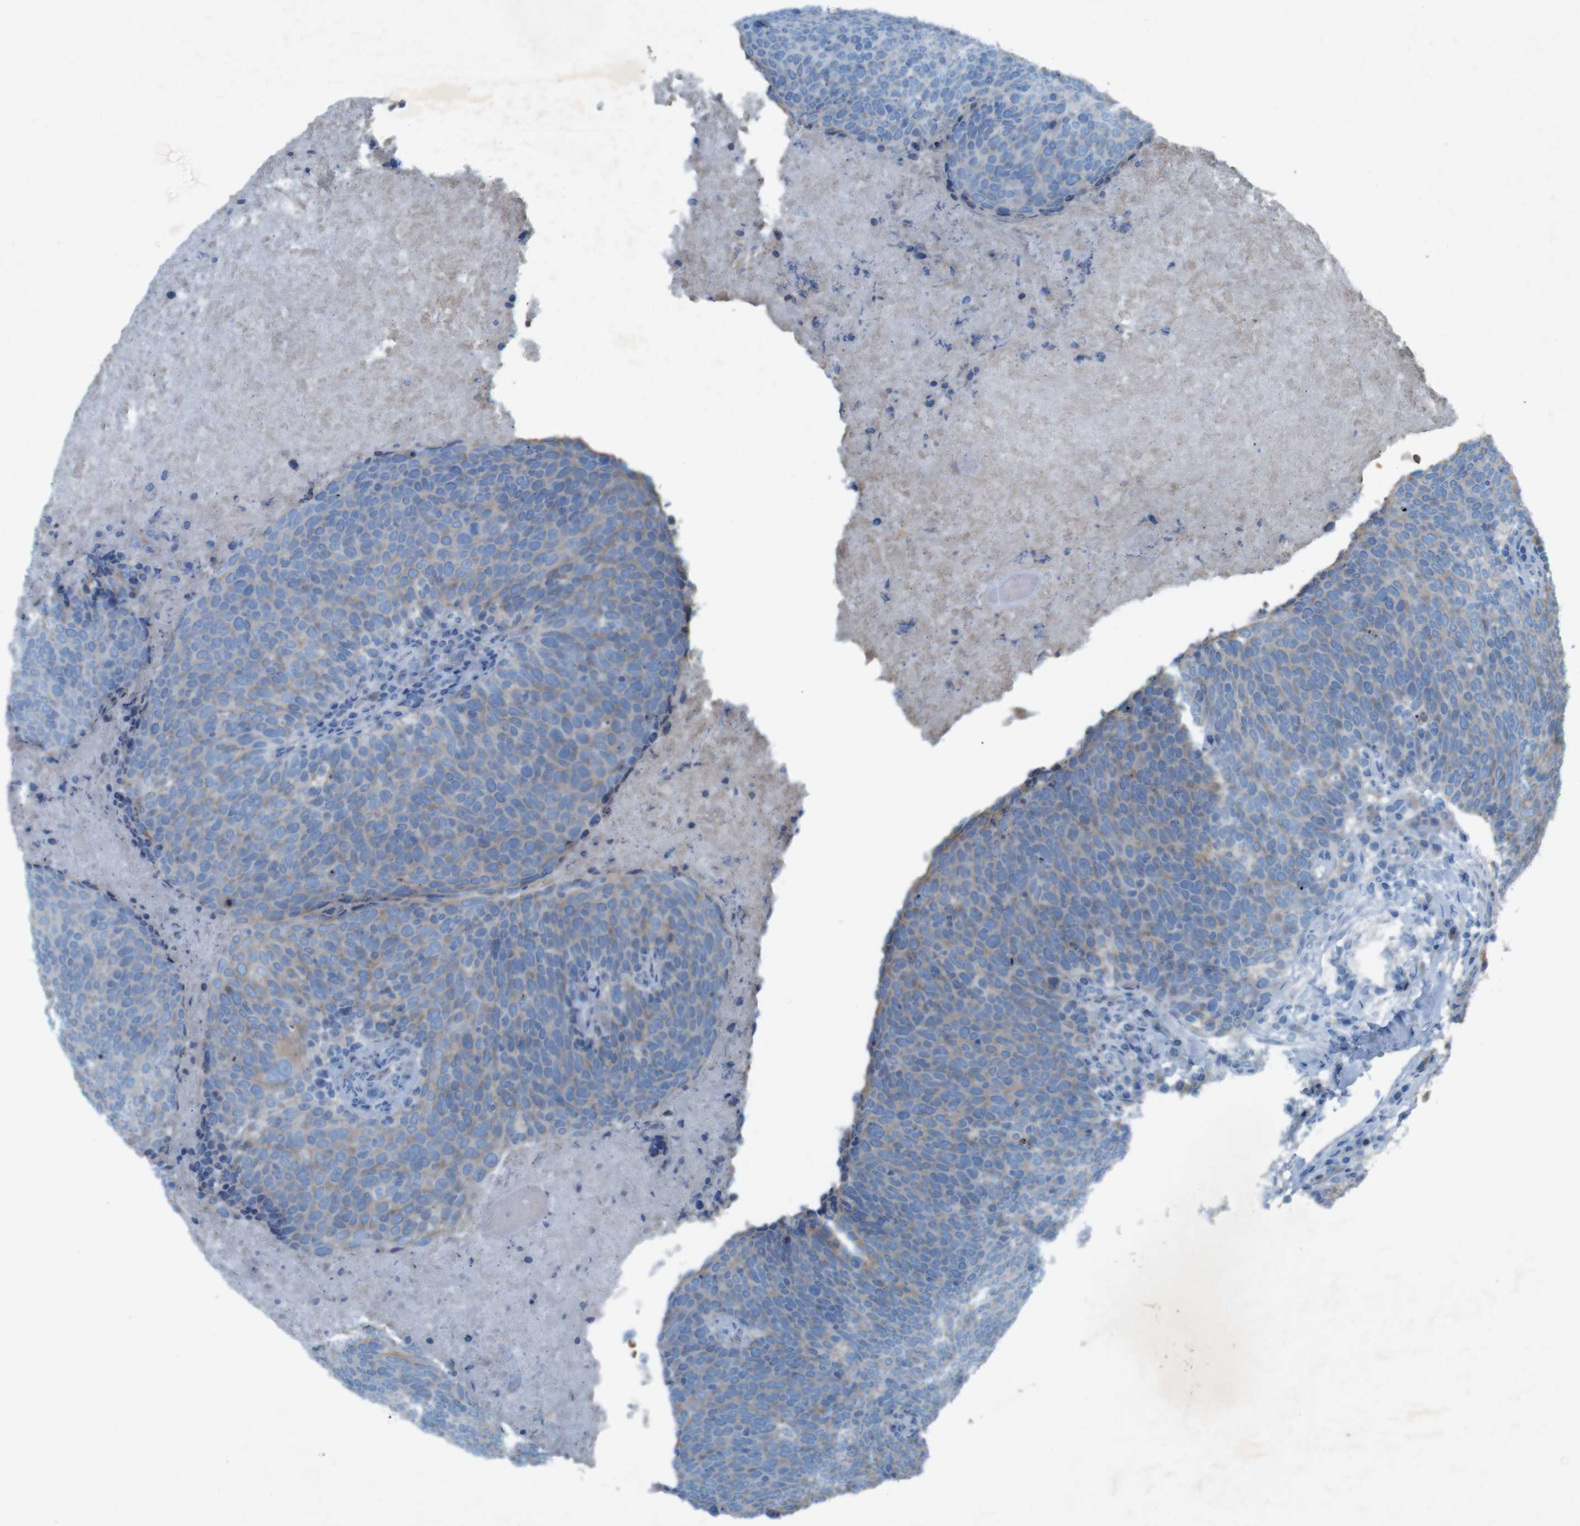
{"staining": {"intensity": "weak", "quantity": "25%-75%", "location": "cytoplasmic/membranous"}, "tissue": "head and neck cancer", "cell_type": "Tumor cells", "image_type": "cancer", "snomed": [{"axis": "morphology", "description": "Squamous cell carcinoma, NOS"}, {"axis": "morphology", "description": "Squamous cell carcinoma, metastatic, NOS"}, {"axis": "topography", "description": "Lymph node"}, {"axis": "topography", "description": "Head-Neck"}], "caption": "Tumor cells reveal low levels of weak cytoplasmic/membranous staining in approximately 25%-75% of cells in human head and neck cancer. The protein of interest is shown in brown color, while the nuclei are stained blue.", "gene": "MOGAT3", "patient": {"sex": "male", "age": 62}}